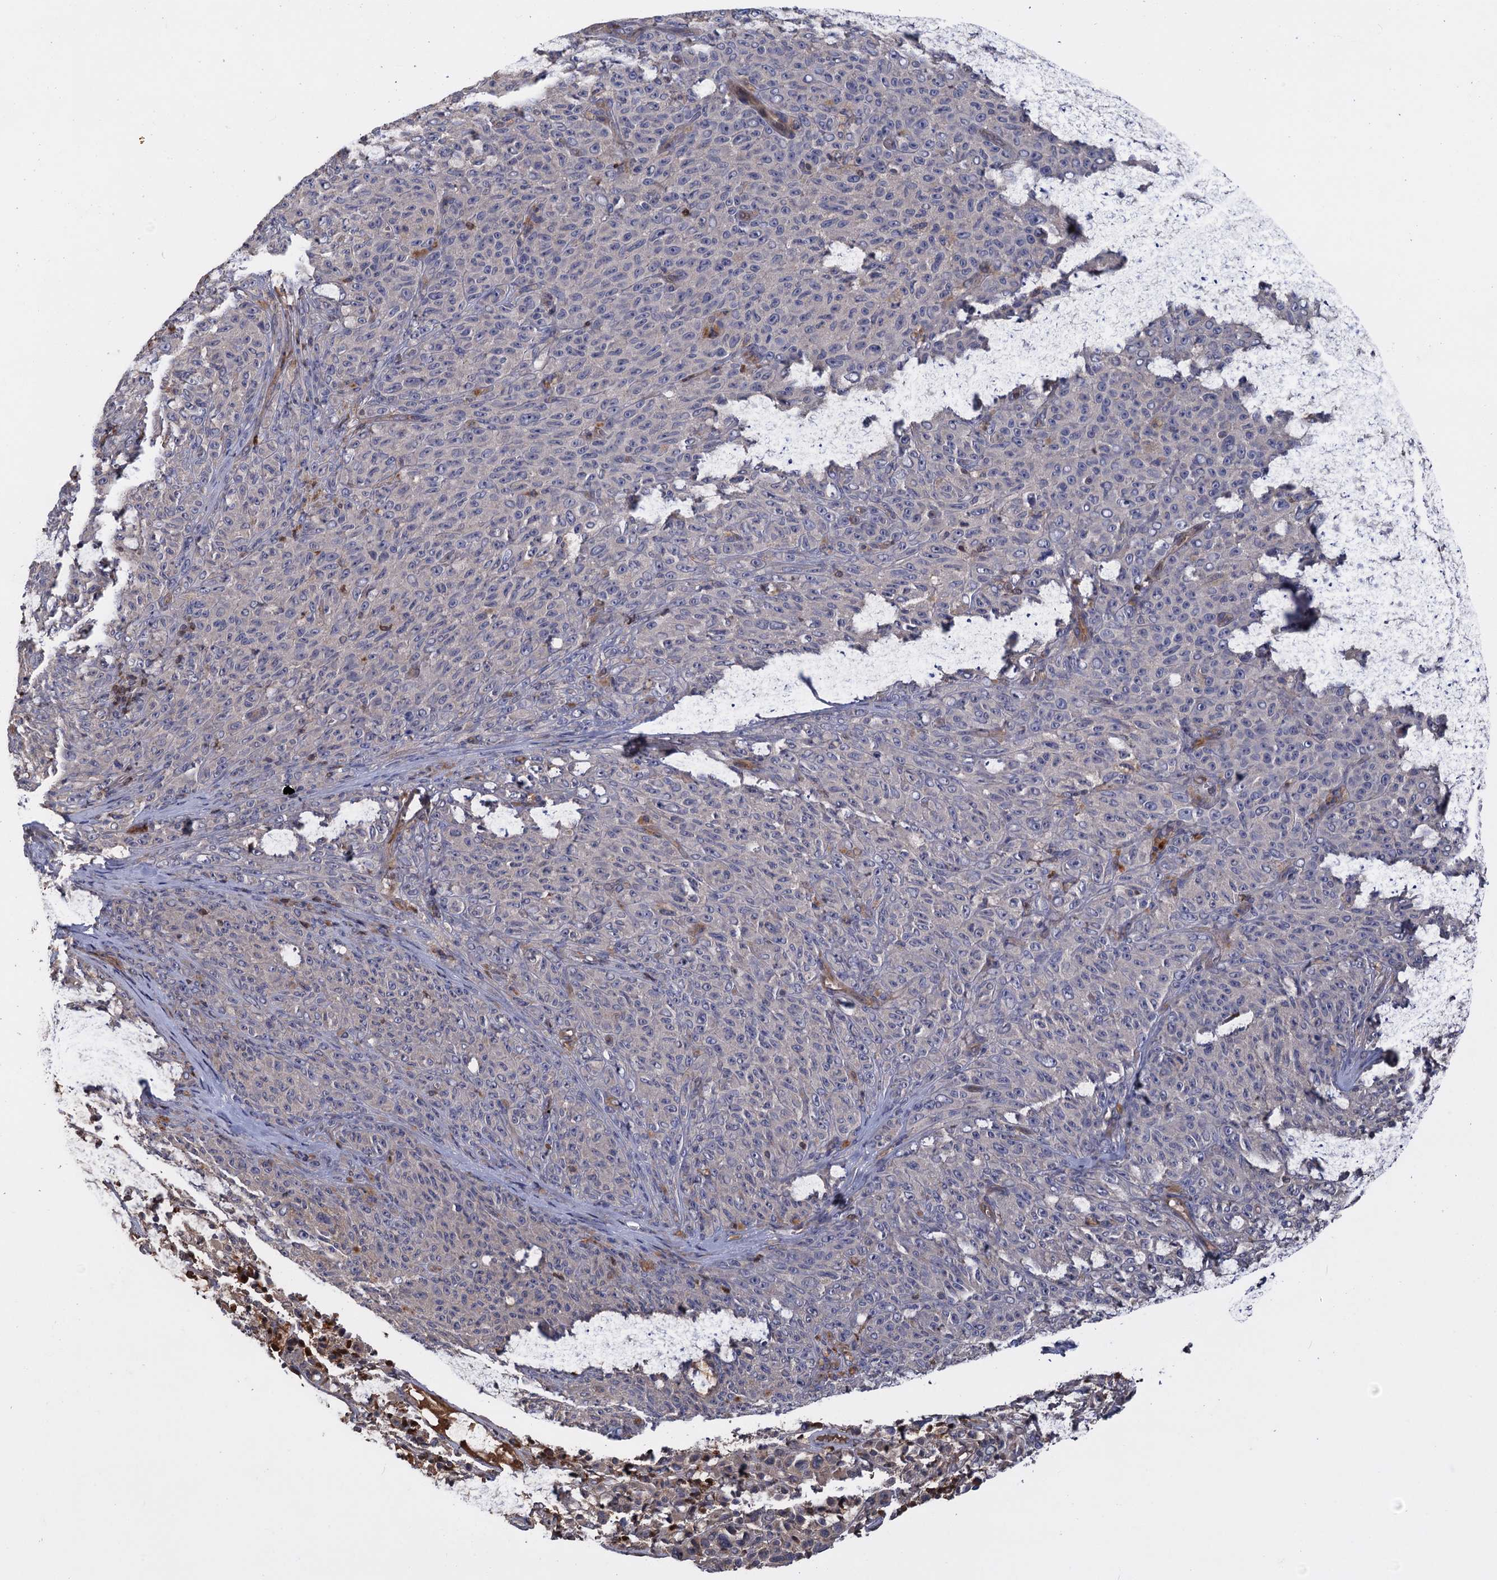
{"staining": {"intensity": "negative", "quantity": "none", "location": "none"}, "tissue": "melanoma", "cell_type": "Tumor cells", "image_type": "cancer", "snomed": [{"axis": "morphology", "description": "Malignant melanoma, NOS"}, {"axis": "topography", "description": "Skin"}], "caption": "The histopathology image demonstrates no significant expression in tumor cells of melanoma. The staining is performed using DAB (3,3'-diaminobenzidine) brown chromogen with nuclei counter-stained in using hematoxylin.", "gene": "DGKA", "patient": {"sex": "female", "age": 82}}